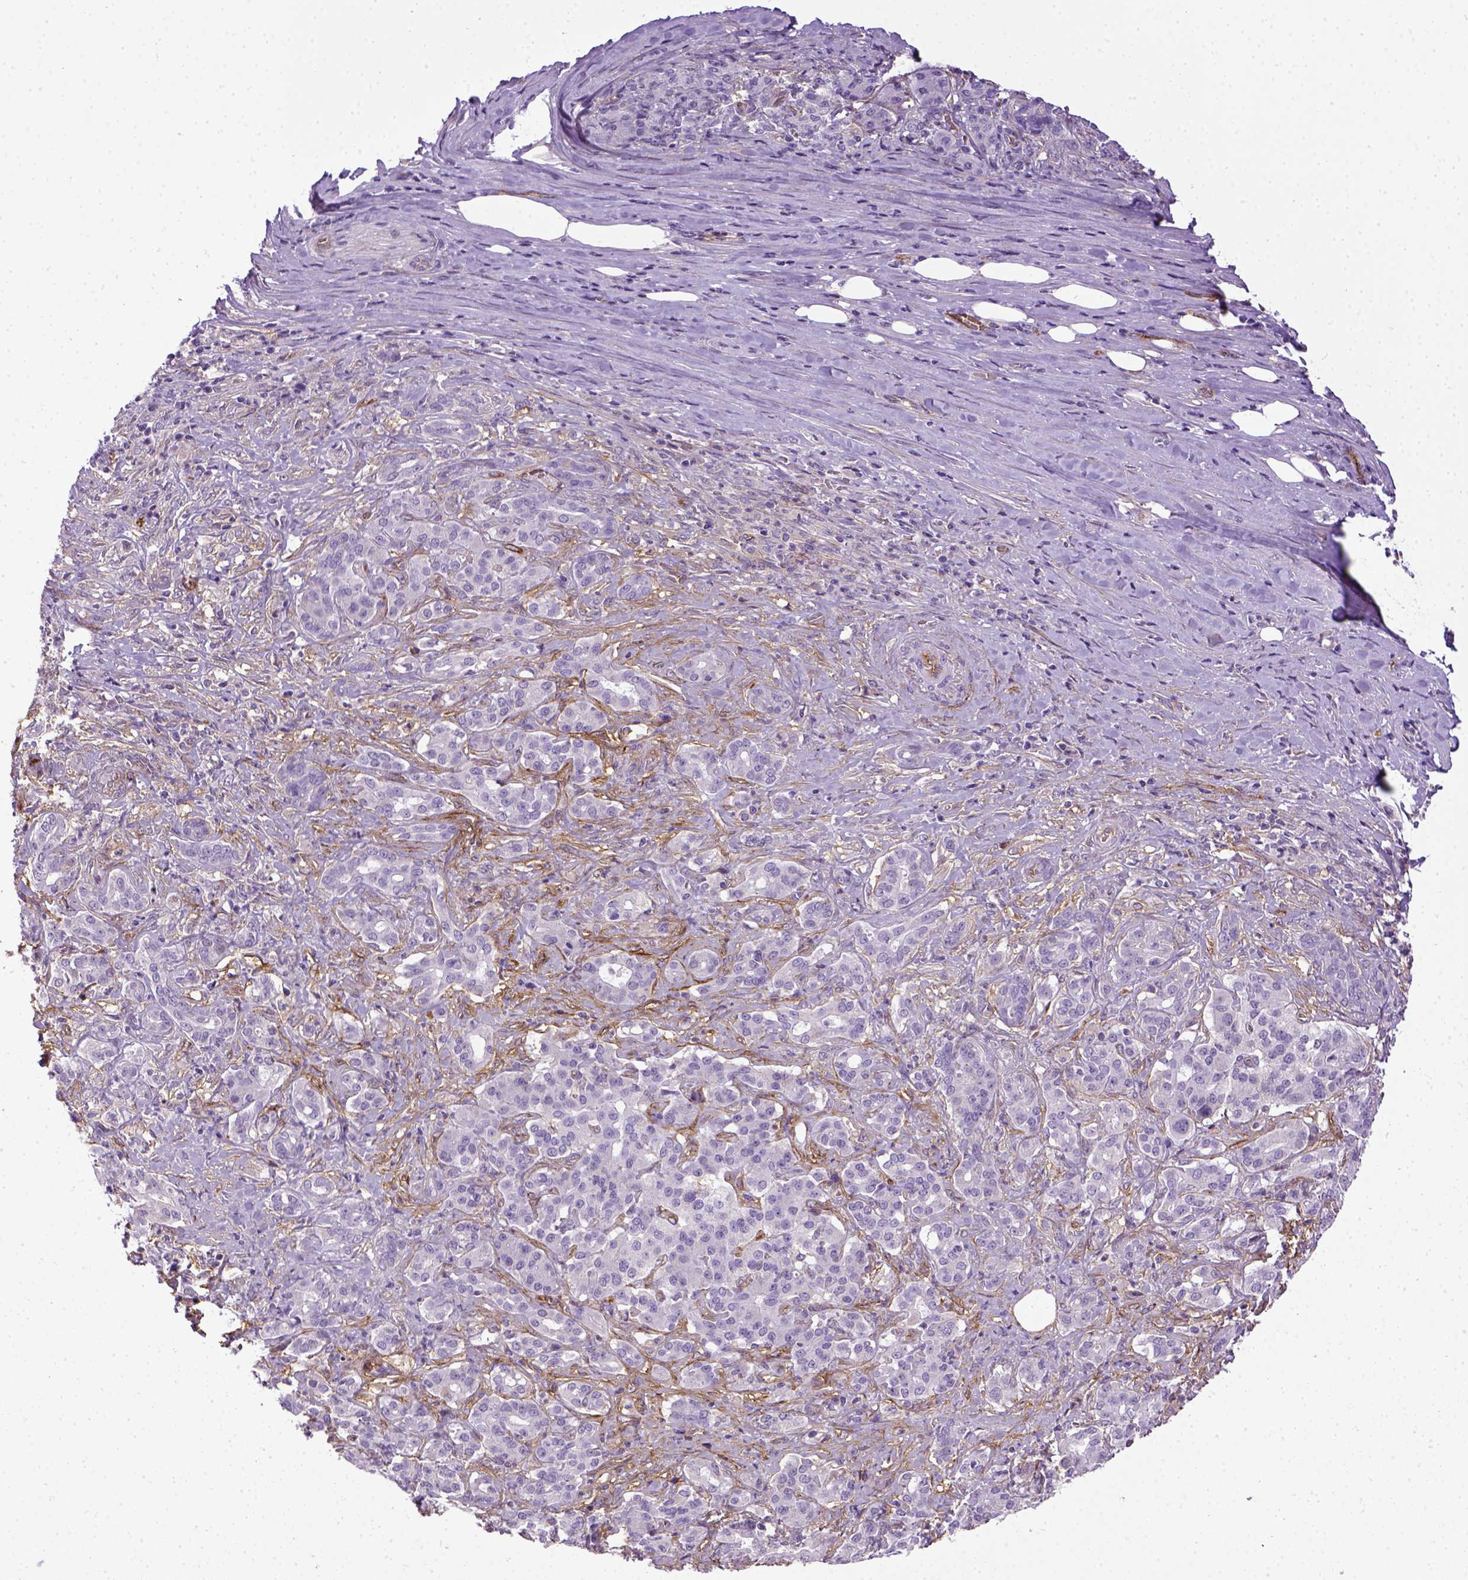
{"staining": {"intensity": "negative", "quantity": "none", "location": "none"}, "tissue": "pancreatic cancer", "cell_type": "Tumor cells", "image_type": "cancer", "snomed": [{"axis": "morphology", "description": "Normal tissue, NOS"}, {"axis": "morphology", "description": "Inflammation, NOS"}, {"axis": "morphology", "description": "Adenocarcinoma, NOS"}, {"axis": "topography", "description": "Pancreas"}], "caption": "A high-resolution micrograph shows immunohistochemistry (IHC) staining of pancreatic adenocarcinoma, which exhibits no significant positivity in tumor cells. Brightfield microscopy of immunohistochemistry stained with DAB (3,3'-diaminobenzidine) (brown) and hematoxylin (blue), captured at high magnification.", "gene": "ENG", "patient": {"sex": "male", "age": 57}}